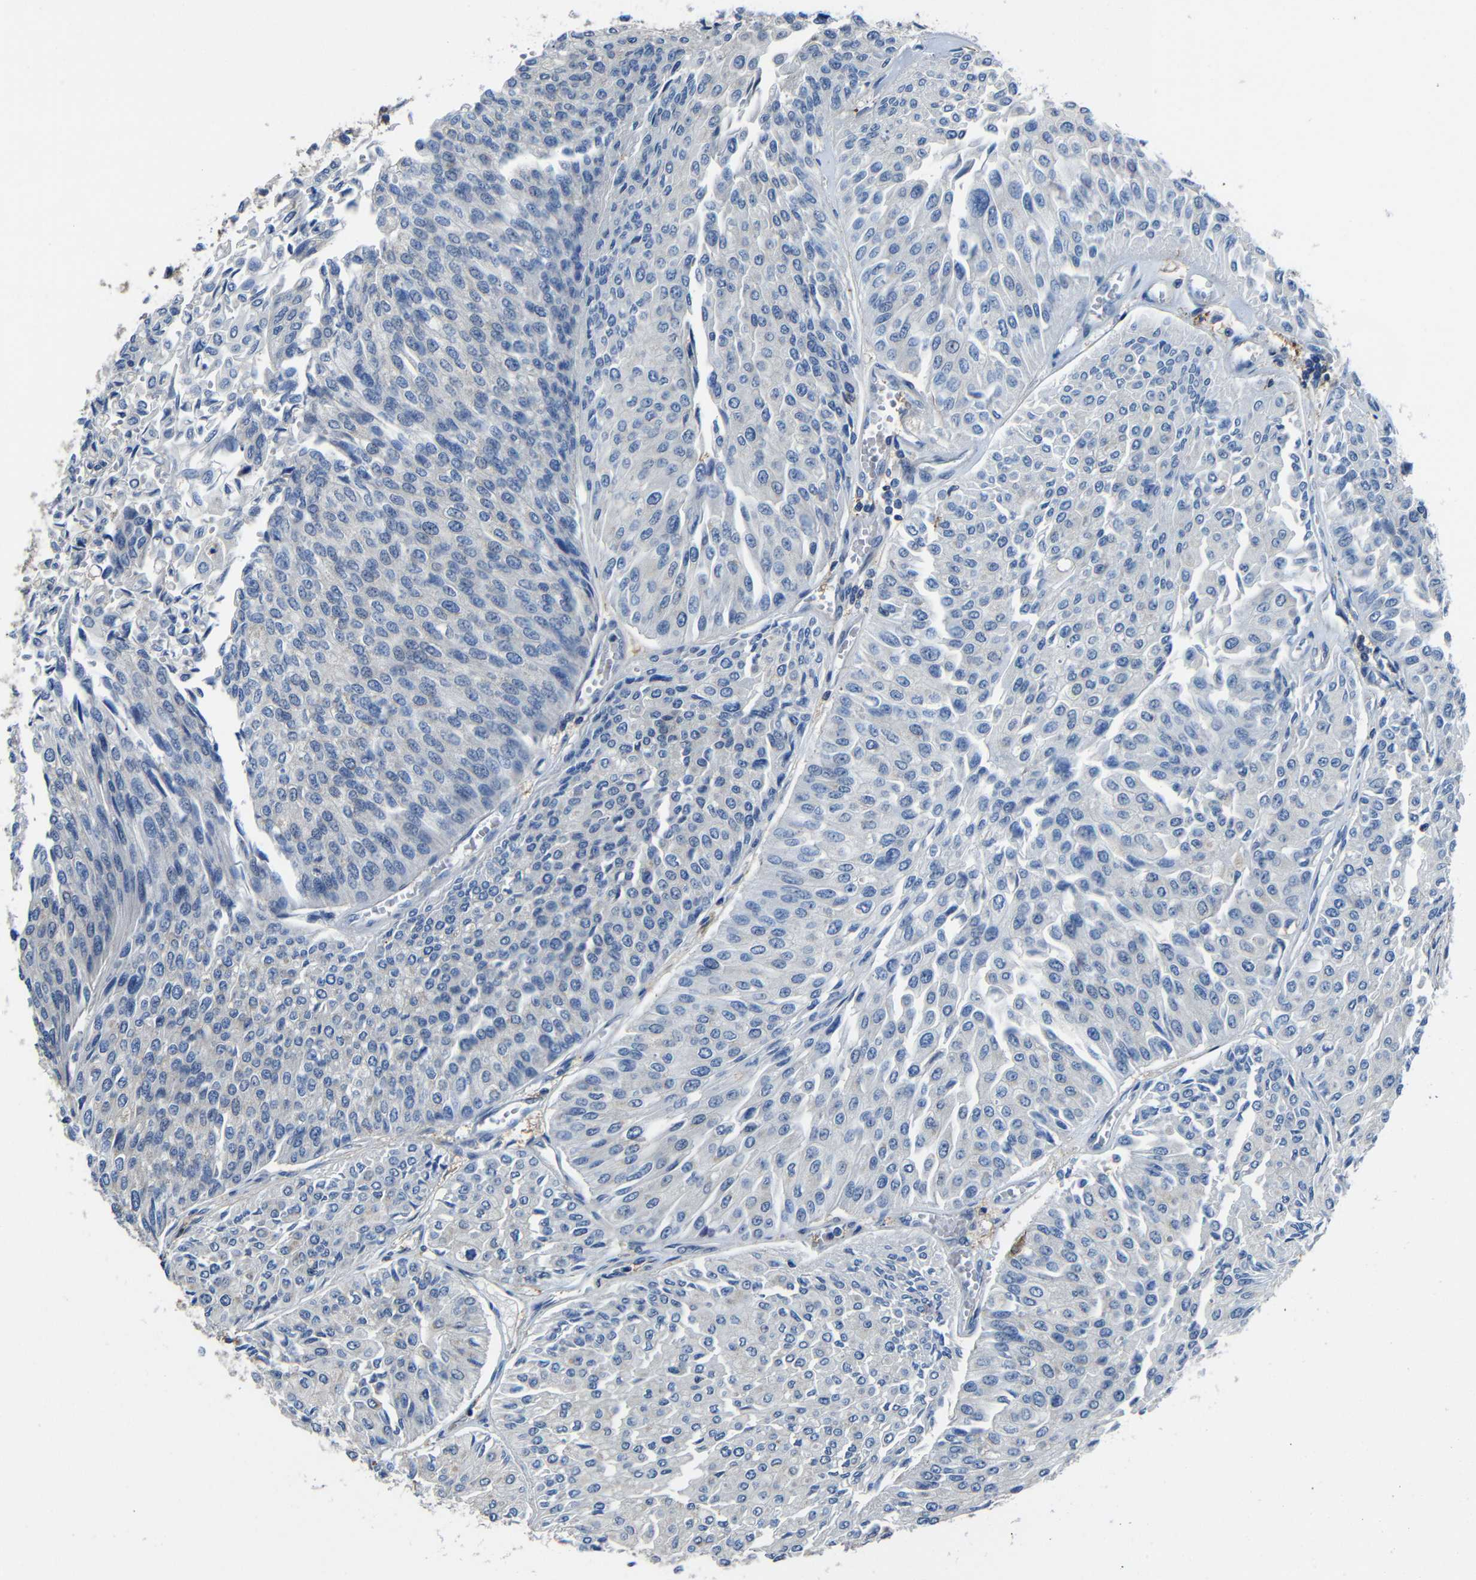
{"staining": {"intensity": "negative", "quantity": "none", "location": "none"}, "tissue": "urothelial cancer", "cell_type": "Tumor cells", "image_type": "cancer", "snomed": [{"axis": "morphology", "description": "Urothelial carcinoma, Low grade"}, {"axis": "topography", "description": "Urinary bladder"}], "caption": "The immunohistochemistry micrograph has no significant positivity in tumor cells of urothelial carcinoma (low-grade) tissue.", "gene": "GDI1", "patient": {"sex": "male", "age": 67}}